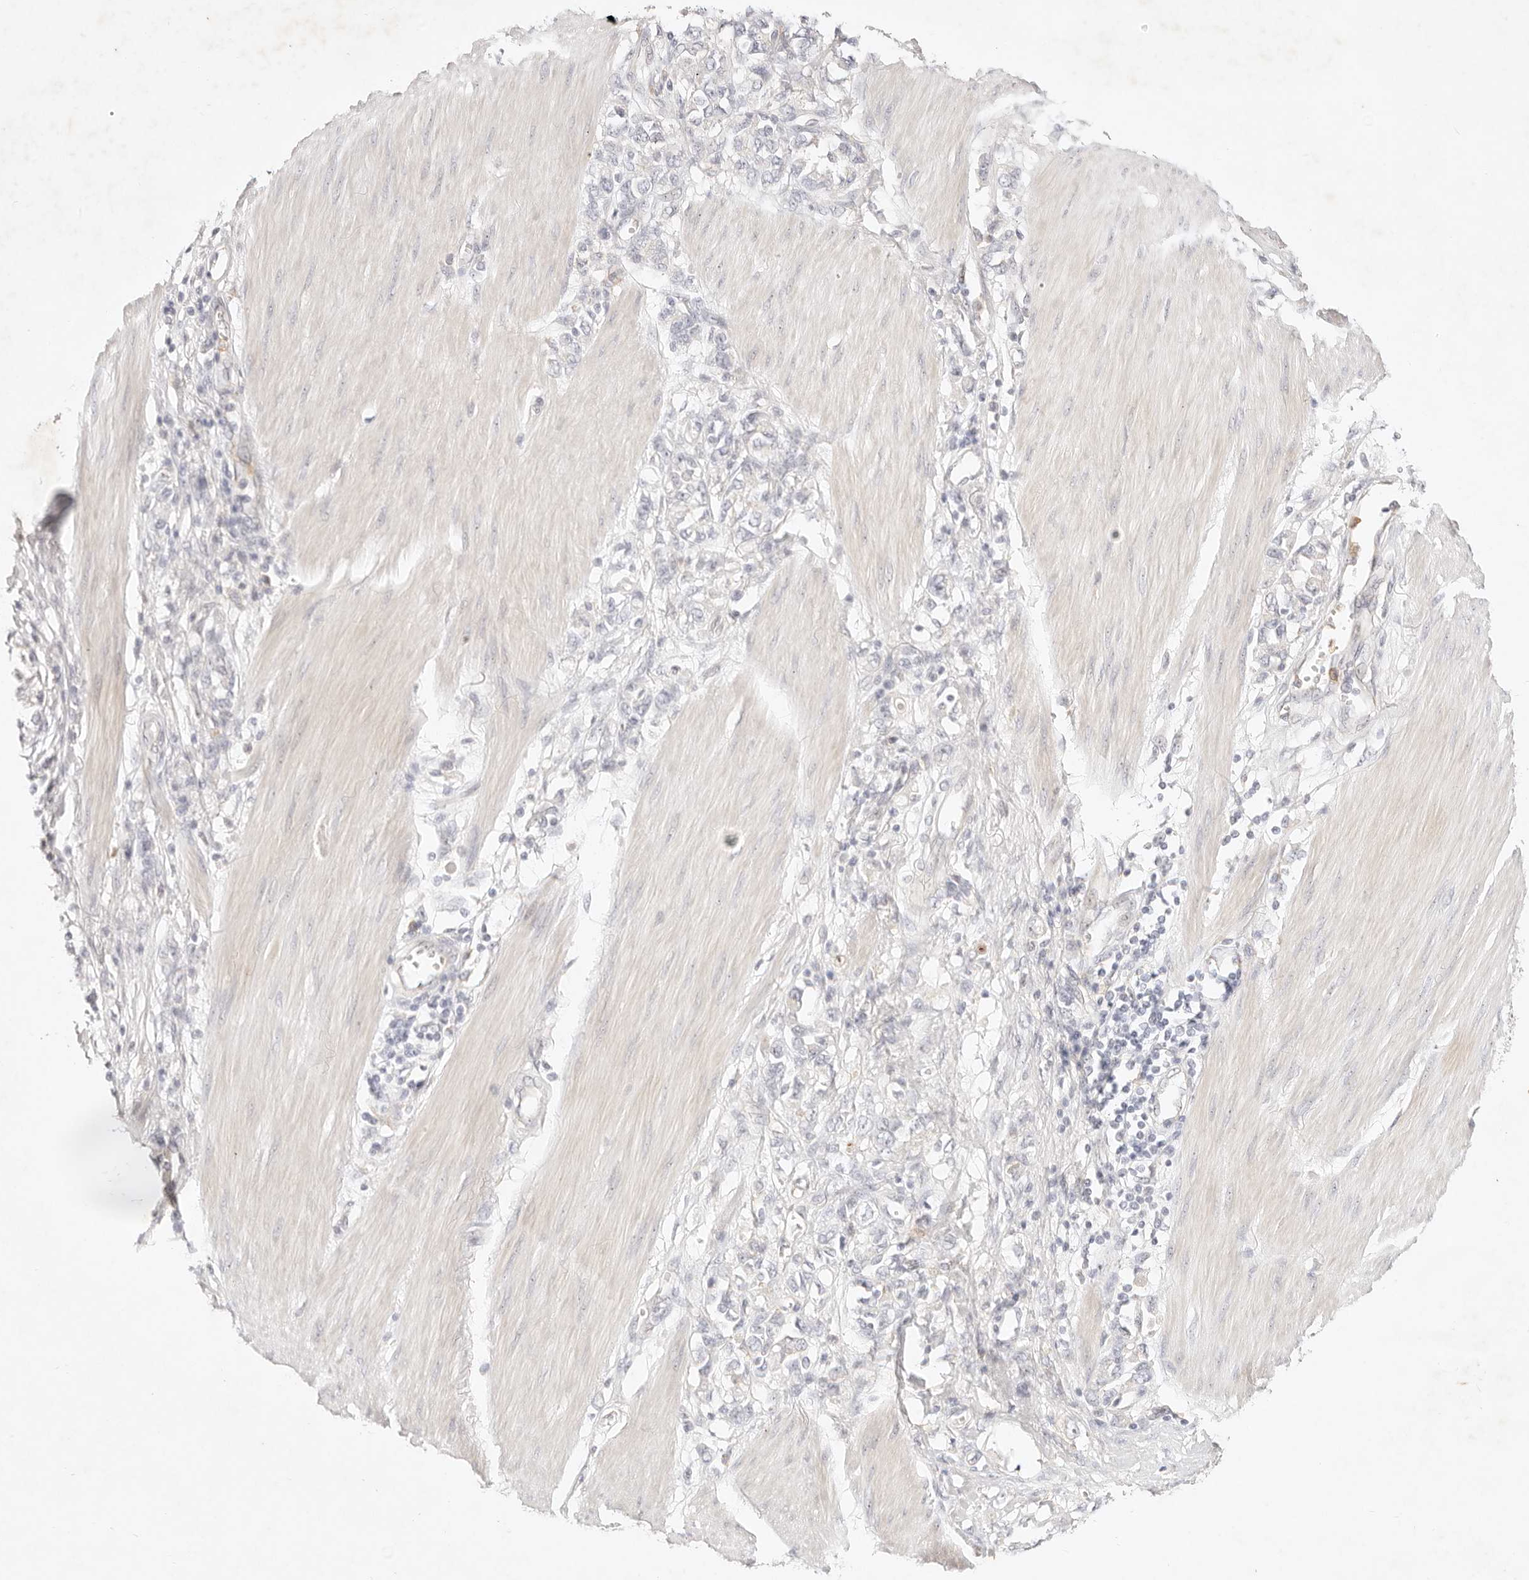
{"staining": {"intensity": "negative", "quantity": "none", "location": "none"}, "tissue": "stomach cancer", "cell_type": "Tumor cells", "image_type": "cancer", "snomed": [{"axis": "morphology", "description": "Adenocarcinoma, NOS"}, {"axis": "topography", "description": "Stomach"}], "caption": "Tumor cells show no significant positivity in stomach cancer.", "gene": "GPR84", "patient": {"sex": "female", "age": 76}}